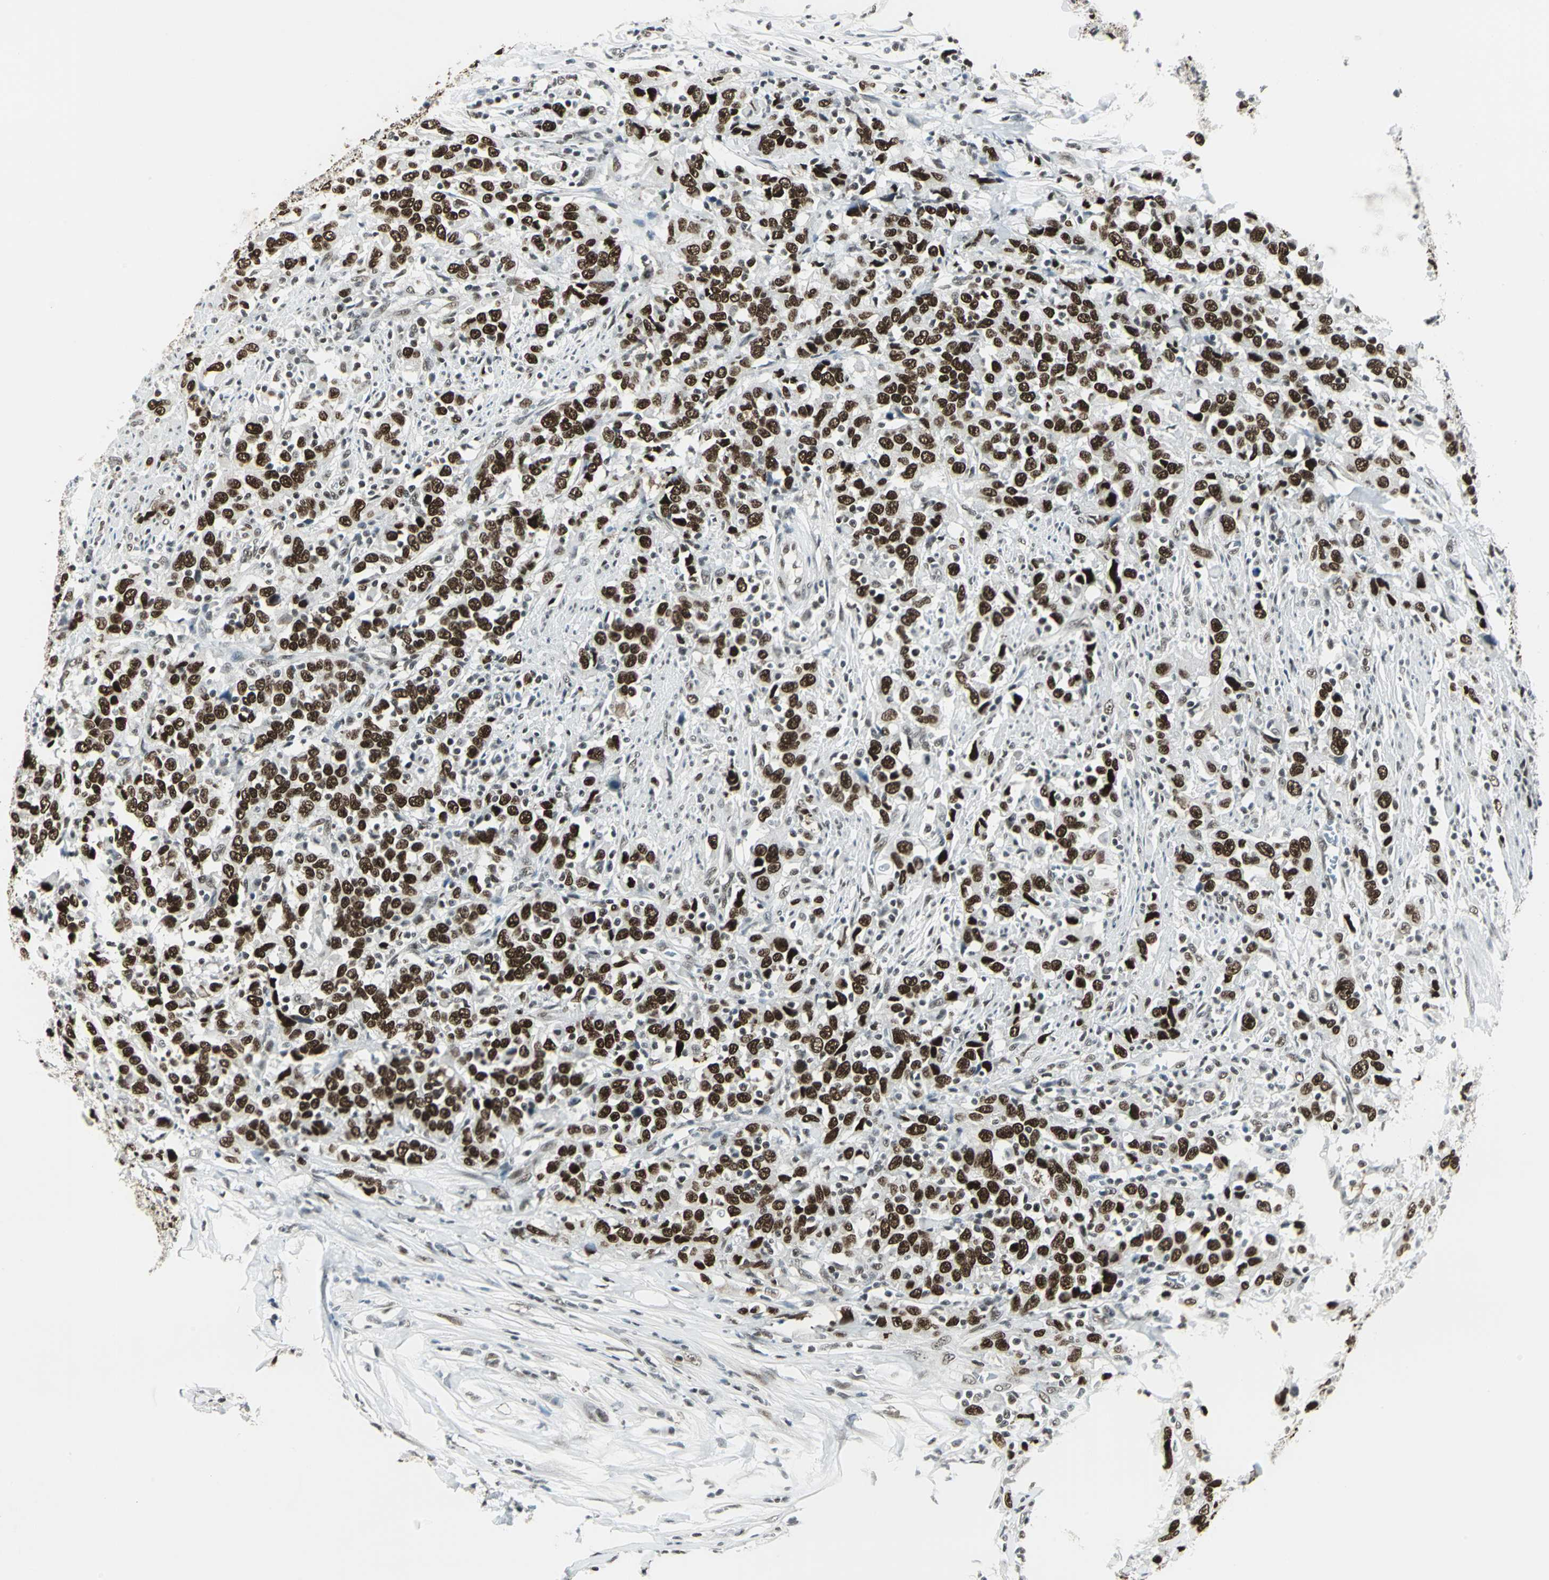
{"staining": {"intensity": "strong", "quantity": ">75%", "location": "nuclear"}, "tissue": "urothelial cancer", "cell_type": "Tumor cells", "image_type": "cancer", "snomed": [{"axis": "morphology", "description": "Urothelial carcinoma, High grade"}, {"axis": "topography", "description": "Urinary bladder"}], "caption": "IHC micrograph of neoplastic tissue: high-grade urothelial carcinoma stained using immunohistochemistry (IHC) demonstrates high levels of strong protein expression localized specifically in the nuclear of tumor cells, appearing as a nuclear brown color.", "gene": "ADNP", "patient": {"sex": "male", "age": 61}}